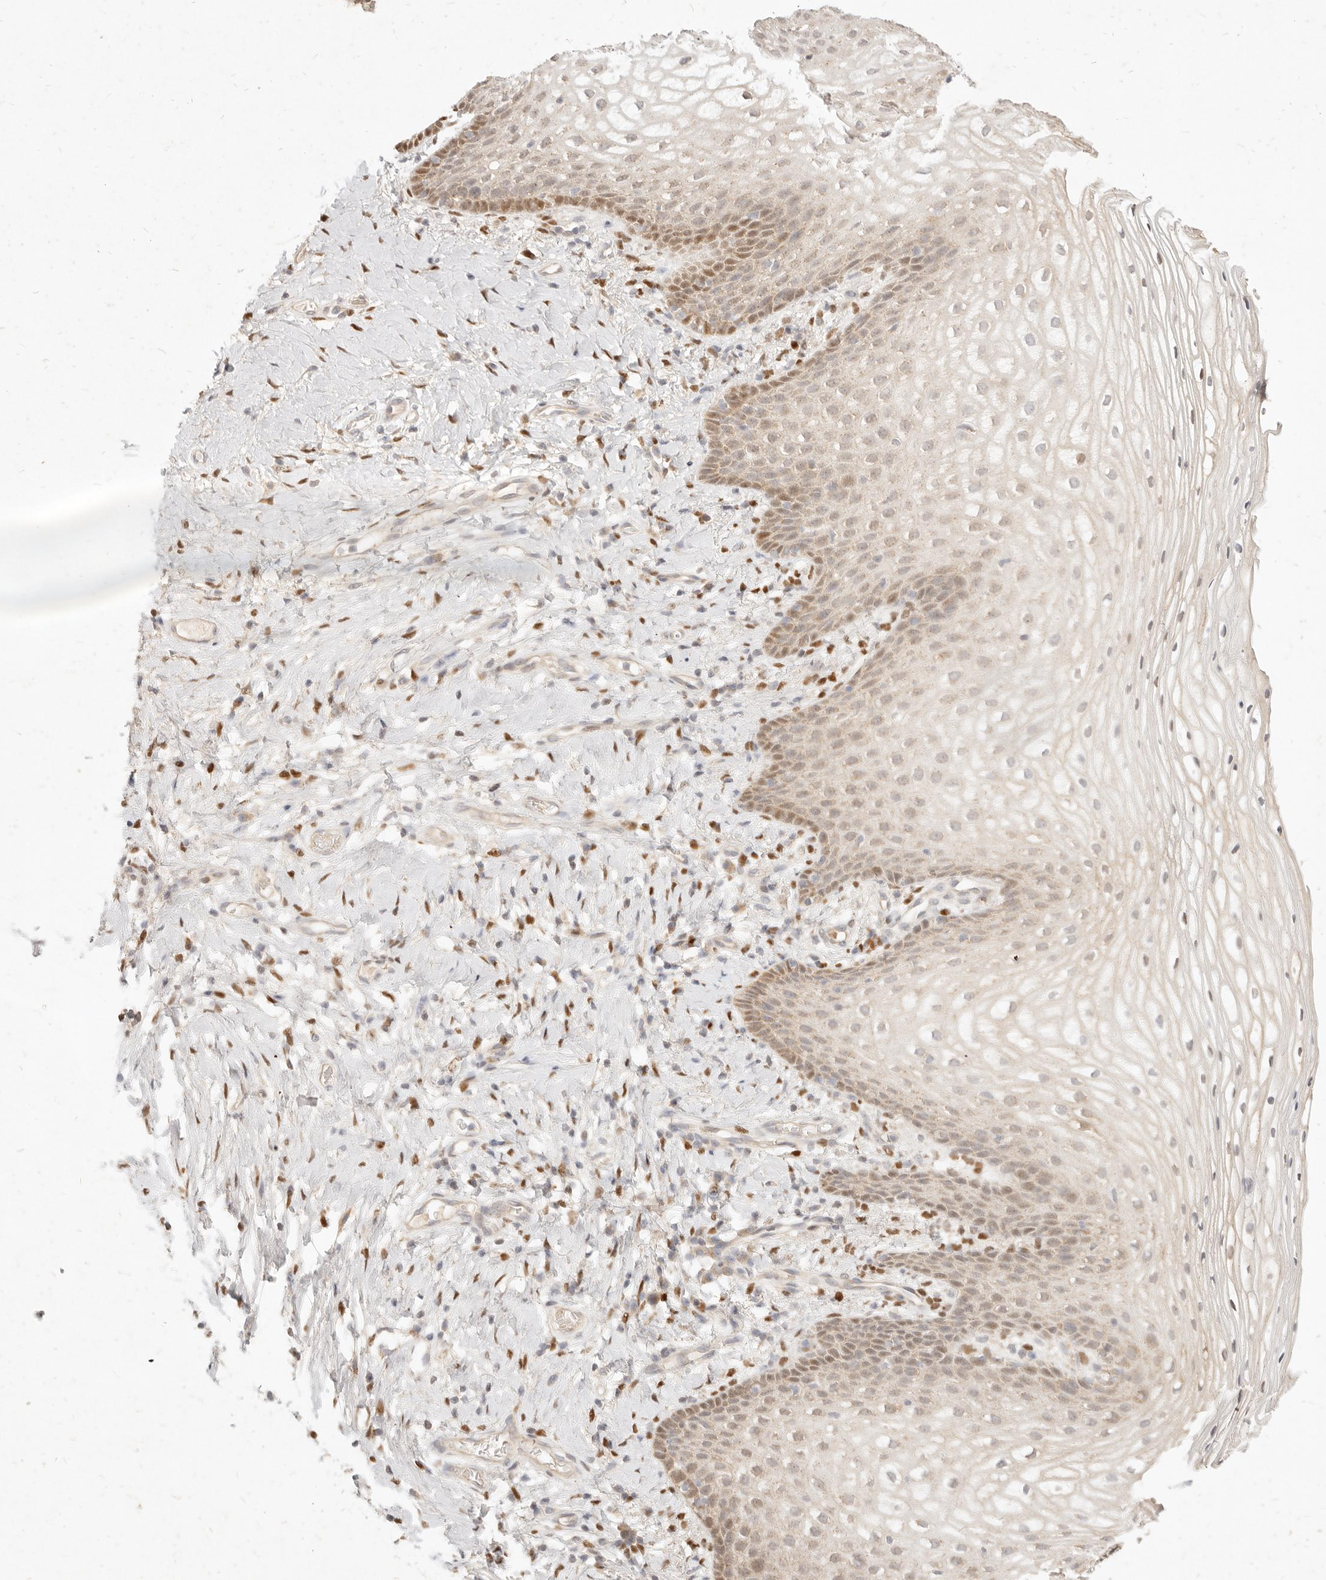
{"staining": {"intensity": "moderate", "quantity": "25%-75%", "location": "cytoplasmic/membranous,nuclear"}, "tissue": "vagina", "cell_type": "Squamous epithelial cells", "image_type": "normal", "snomed": [{"axis": "morphology", "description": "Normal tissue, NOS"}, {"axis": "topography", "description": "Vagina"}], "caption": "A brown stain shows moderate cytoplasmic/membranous,nuclear expression of a protein in squamous epithelial cells of unremarkable human vagina.", "gene": "ASCL3", "patient": {"sex": "female", "age": 60}}